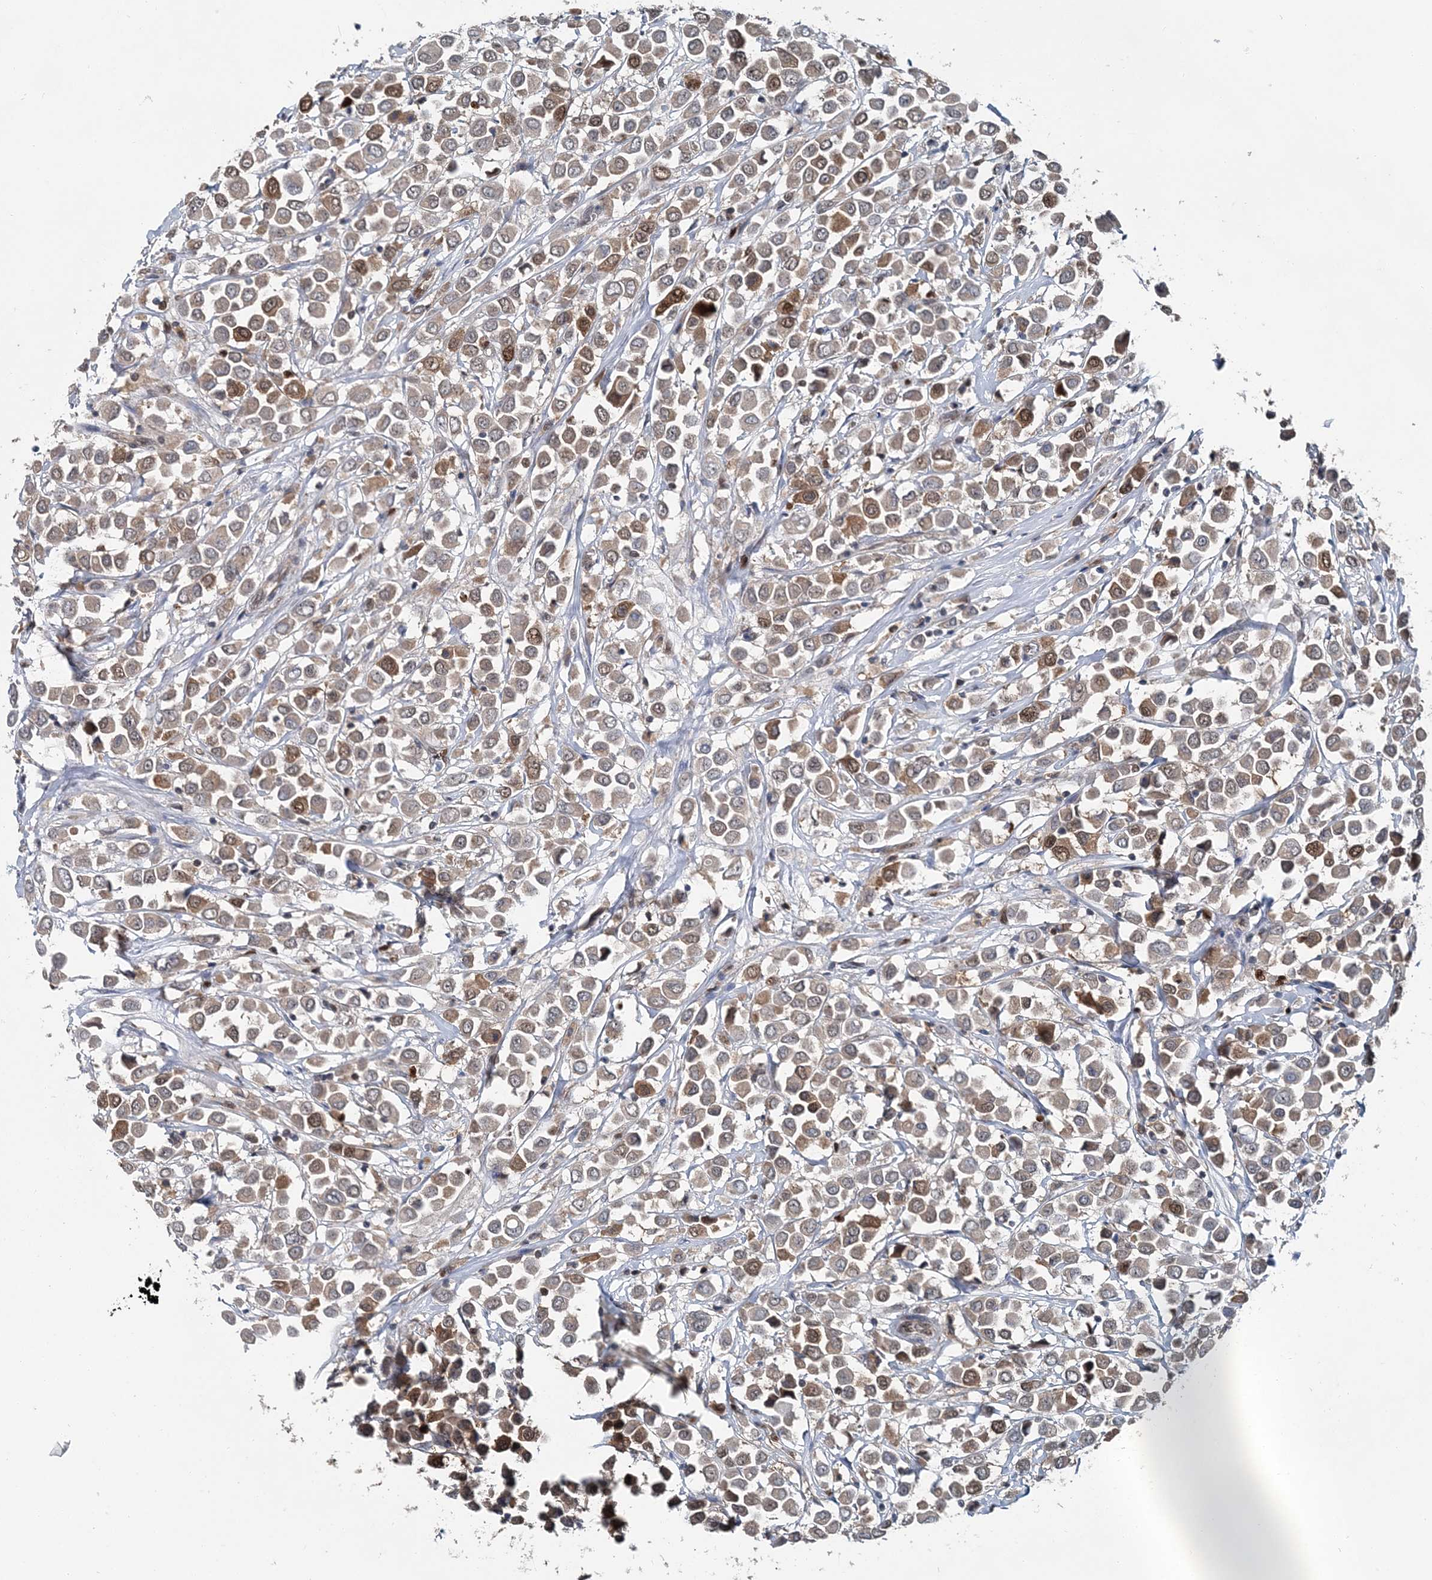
{"staining": {"intensity": "moderate", "quantity": "25%-75%", "location": "cytoplasmic/membranous,nuclear"}, "tissue": "breast cancer", "cell_type": "Tumor cells", "image_type": "cancer", "snomed": [{"axis": "morphology", "description": "Duct carcinoma"}, {"axis": "topography", "description": "Breast"}], "caption": "This micrograph exhibits immunohistochemistry staining of human invasive ductal carcinoma (breast), with medium moderate cytoplasmic/membranous and nuclear expression in about 25%-75% of tumor cells.", "gene": "HAT1", "patient": {"sex": "female", "age": 61}}